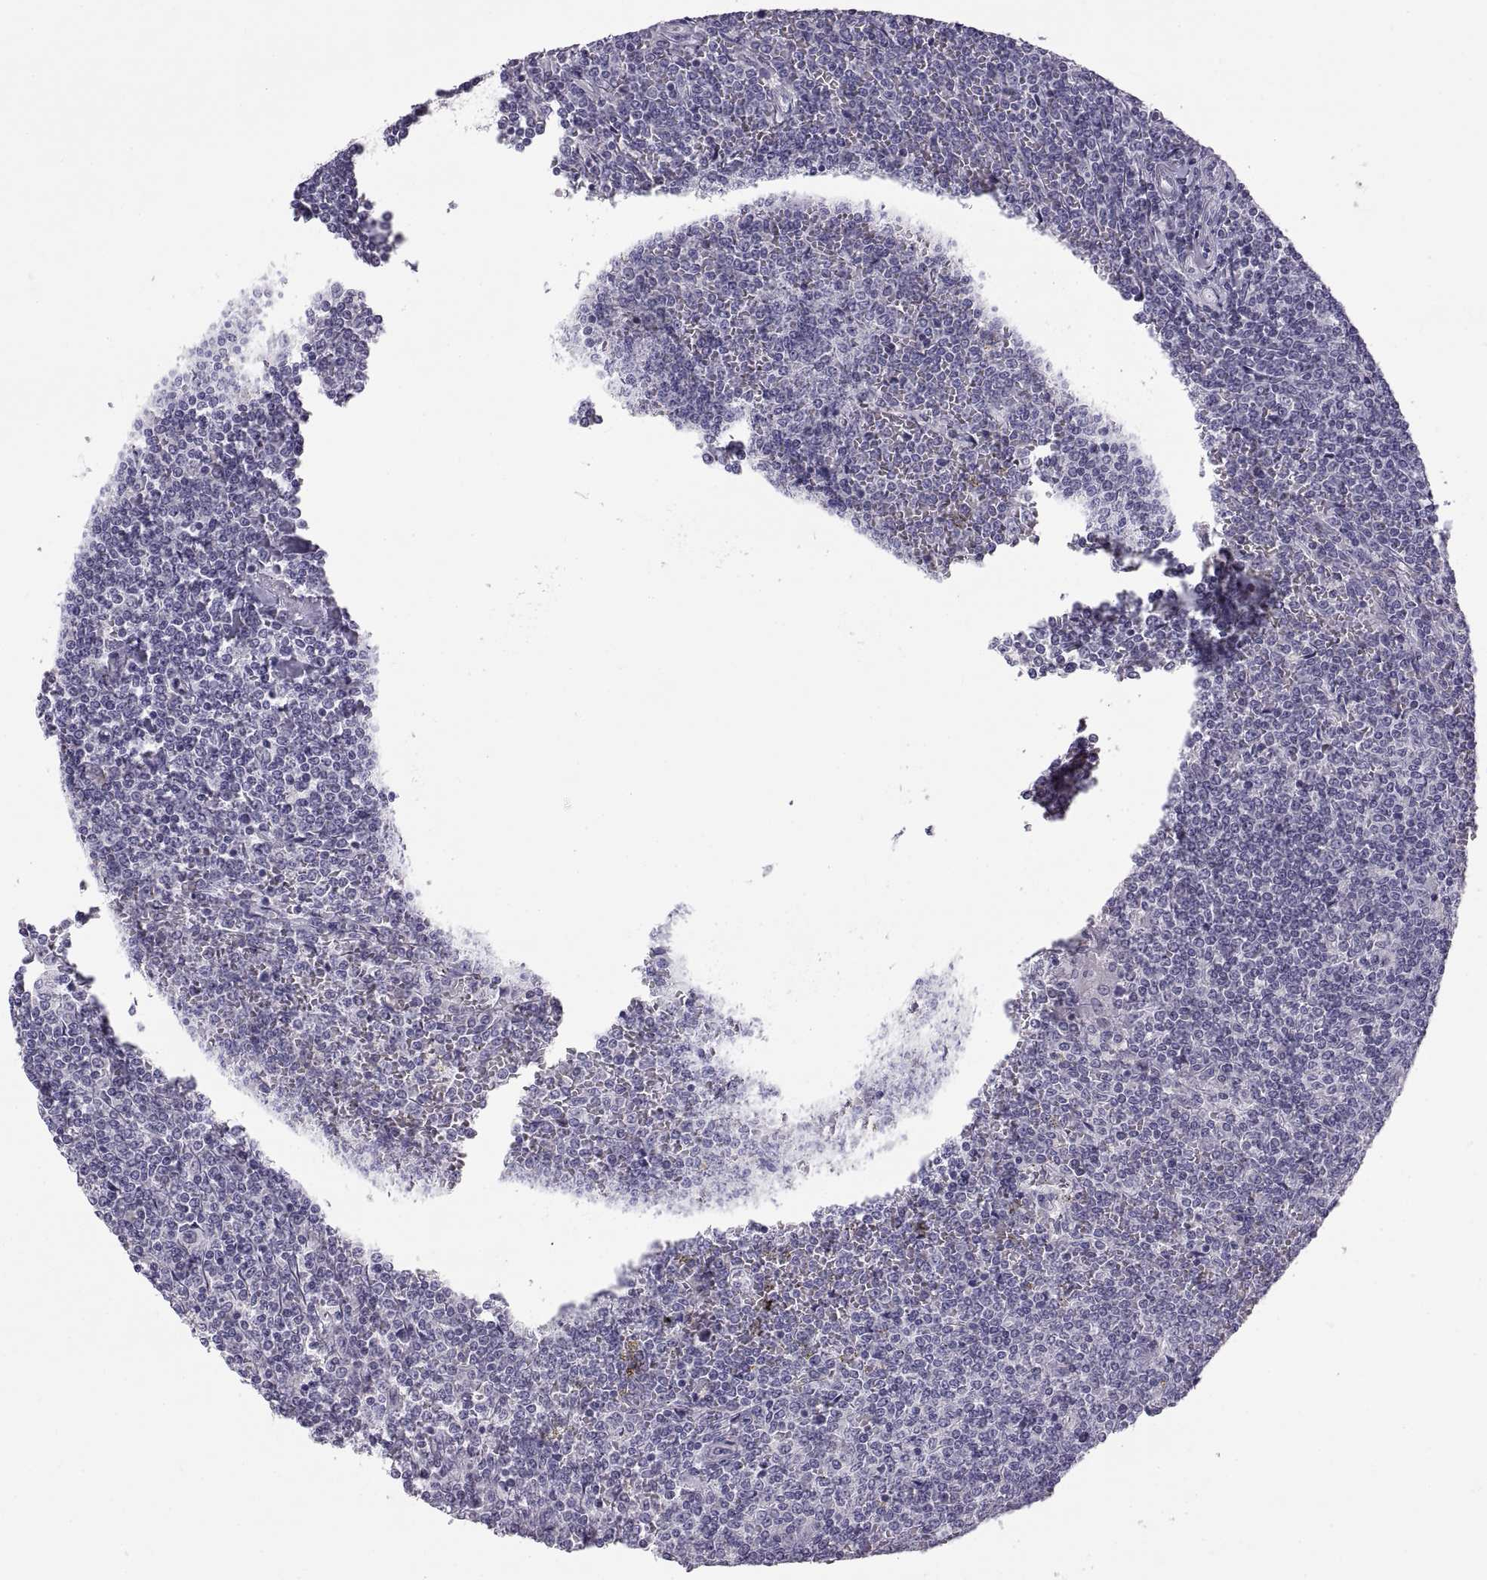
{"staining": {"intensity": "negative", "quantity": "none", "location": "none"}, "tissue": "lymphoma", "cell_type": "Tumor cells", "image_type": "cancer", "snomed": [{"axis": "morphology", "description": "Malignant lymphoma, non-Hodgkin's type, Low grade"}, {"axis": "topography", "description": "Spleen"}], "caption": "This is a micrograph of IHC staining of low-grade malignant lymphoma, non-Hodgkin's type, which shows no staining in tumor cells. The staining is performed using DAB (3,3'-diaminobenzidine) brown chromogen with nuclei counter-stained in using hematoxylin.", "gene": "PTN", "patient": {"sex": "female", "age": 19}}